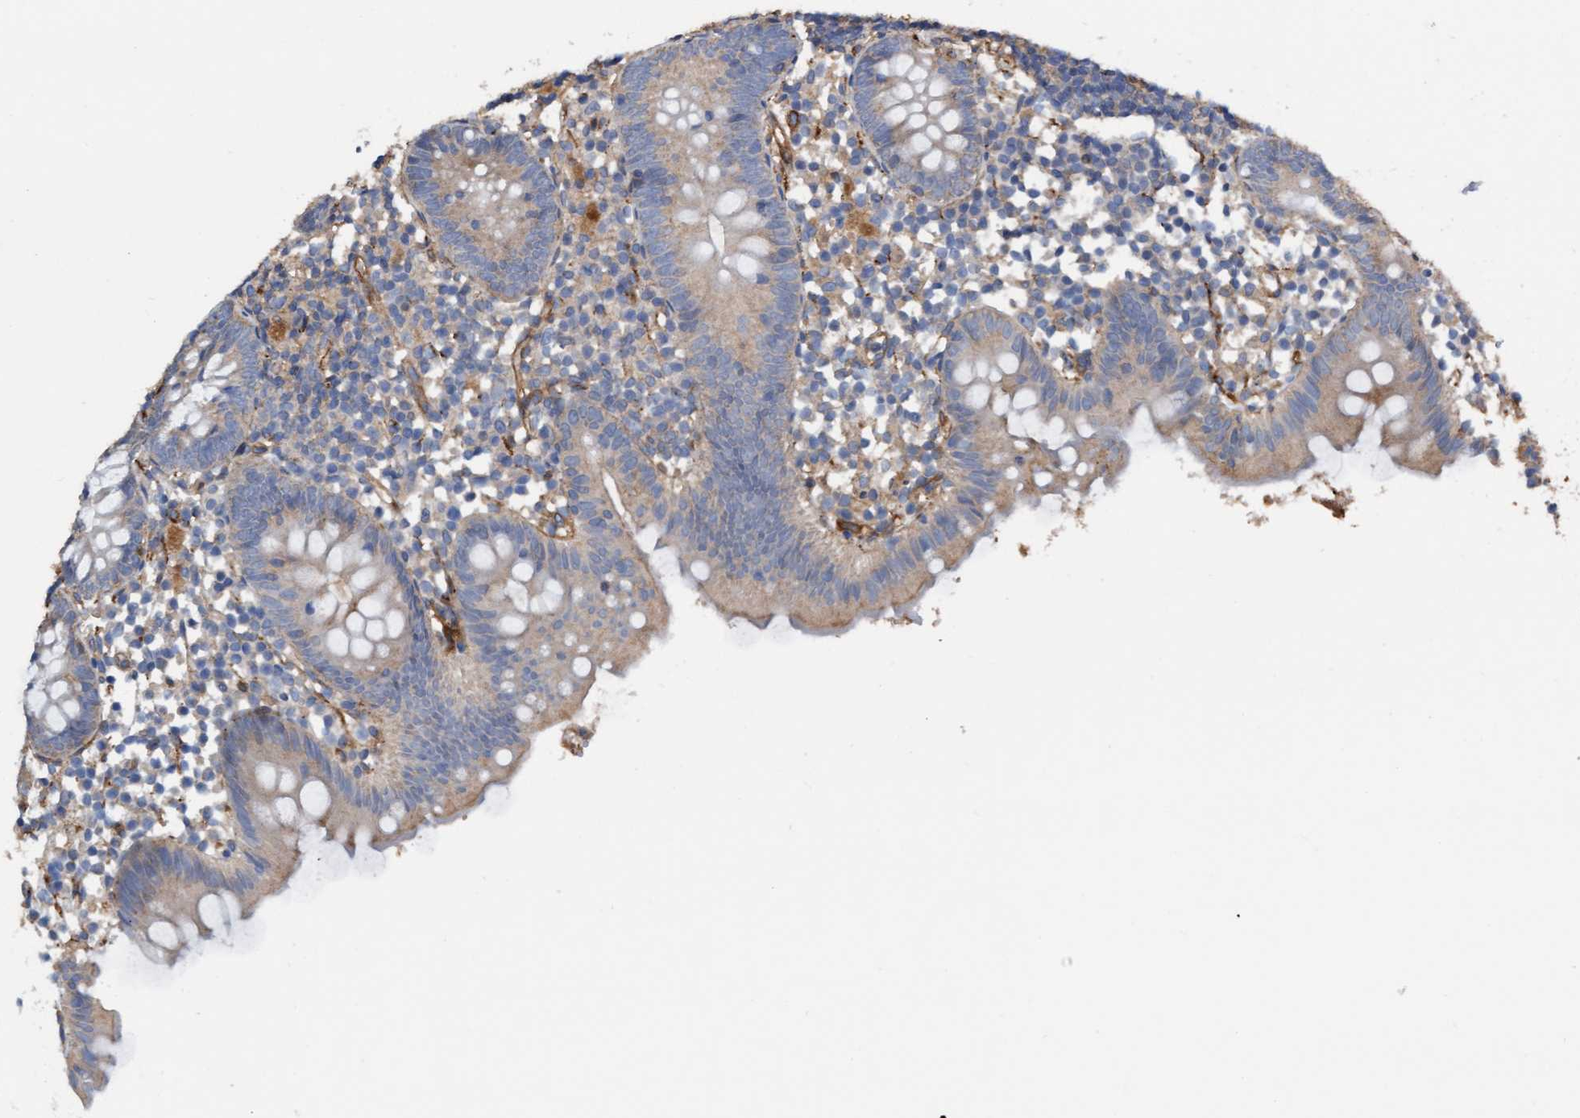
{"staining": {"intensity": "weak", "quantity": "<25%", "location": "cytoplasmic/membranous"}, "tissue": "appendix", "cell_type": "Glandular cells", "image_type": "normal", "snomed": [{"axis": "morphology", "description": "Normal tissue, NOS"}, {"axis": "topography", "description": "Appendix"}], "caption": "This is an immunohistochemistry (IHC) image of benign human appendix. There is no positivity in glandular cells.", "gene": "FMNL3", "patient": {"sex": "female", "age": 20}}